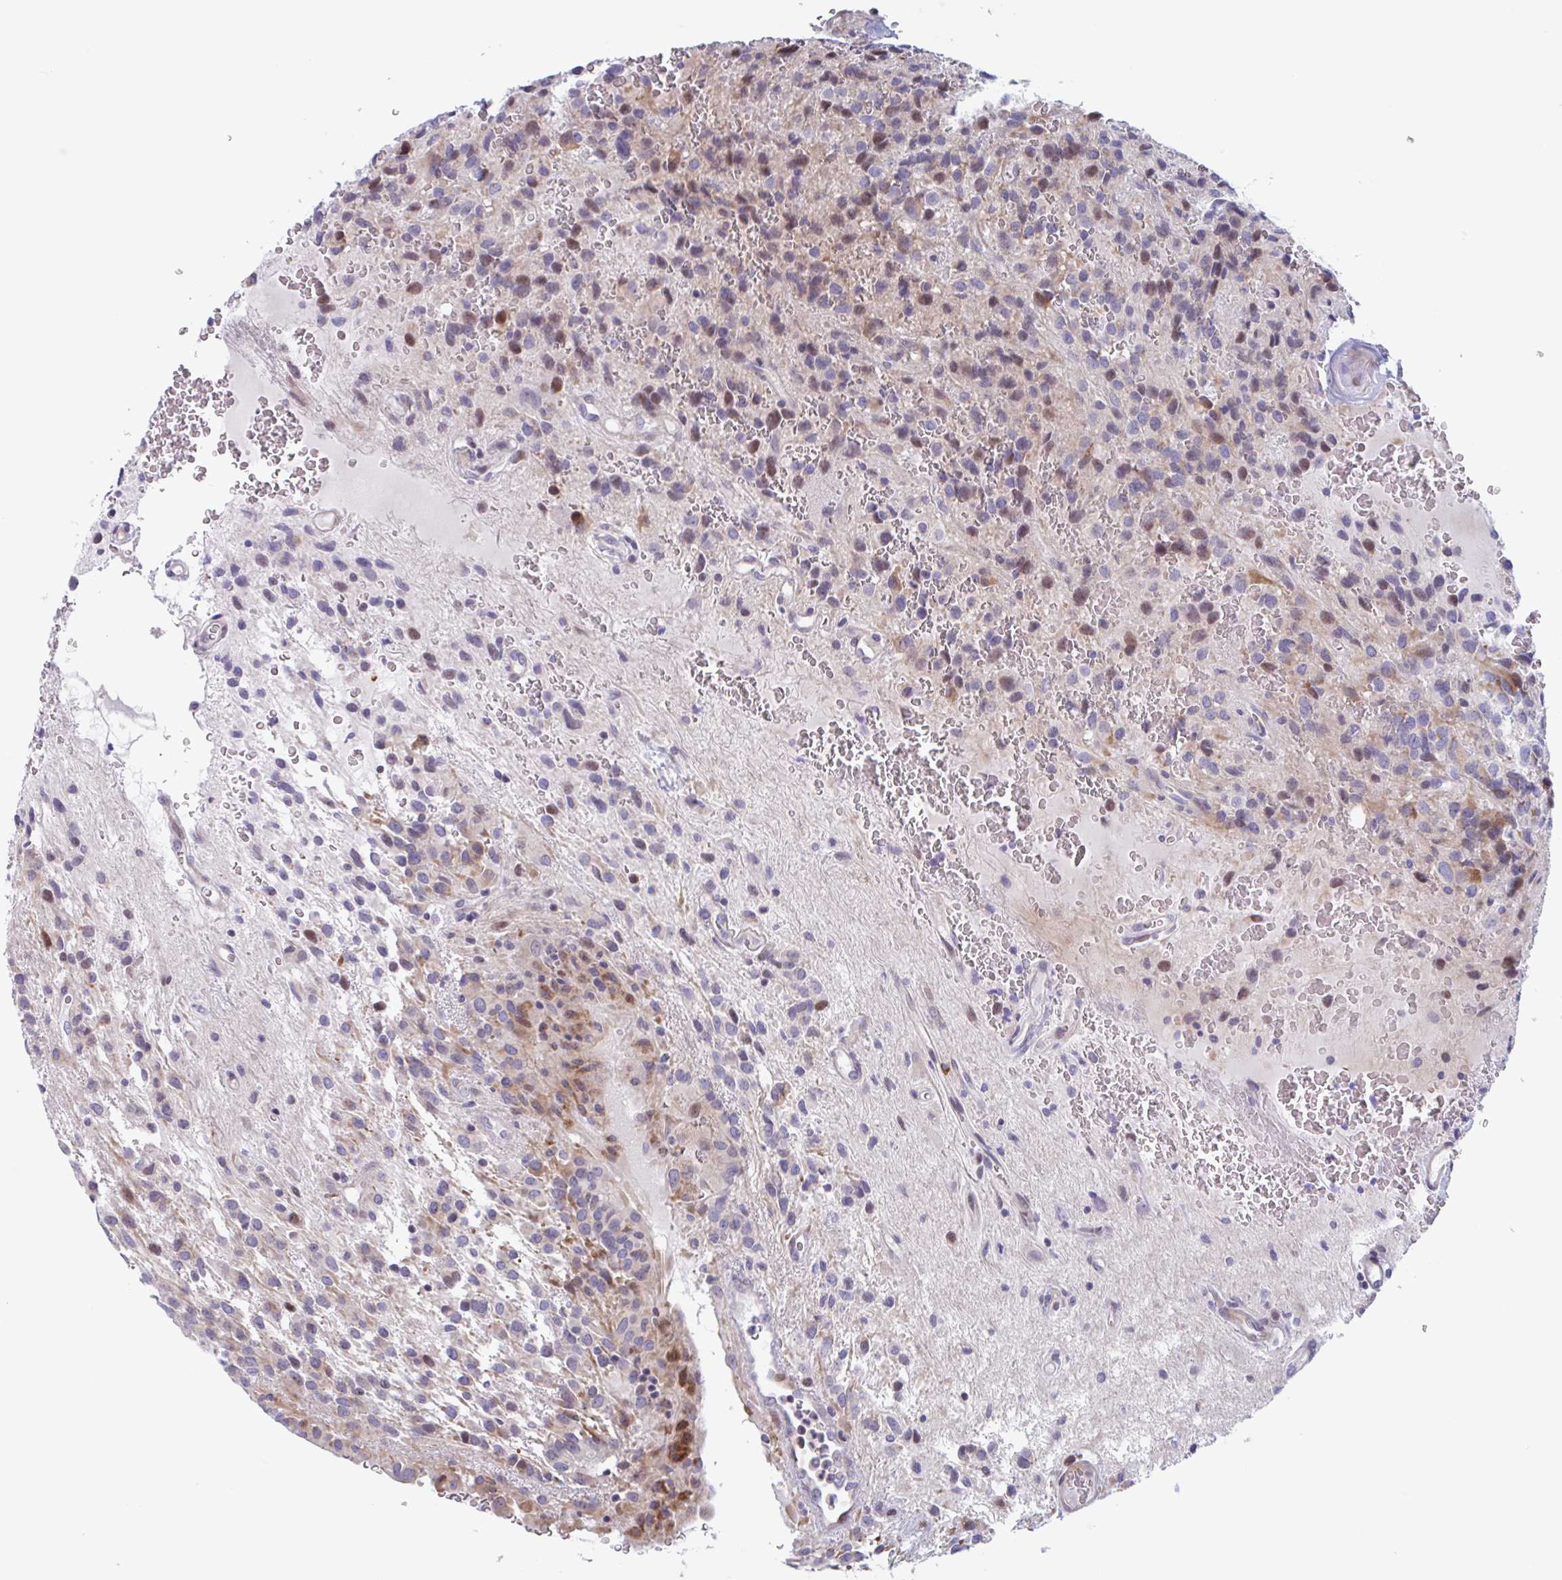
{"staining": {"intensity": "weak", "quantity": "<25%", "location": "cytoplasmic/membranous"}, "tissue": "glioma", "cell_type": "Tumor cells", "image_type": "cancer", "snomed": [{"axis": "morphology", "description": "Glioma, malignant, Low grade"}, {"axis": "topography", "description": "Brain"}], "caption": "Immunohistochemistry (IHC) of low-grade glioma (malignant) exhibits no expression in tumor cells. (DAB immunohistochemistry, high magnification).", "gene": "DUXA", "patient": {"sex": "male", "age": 56}}